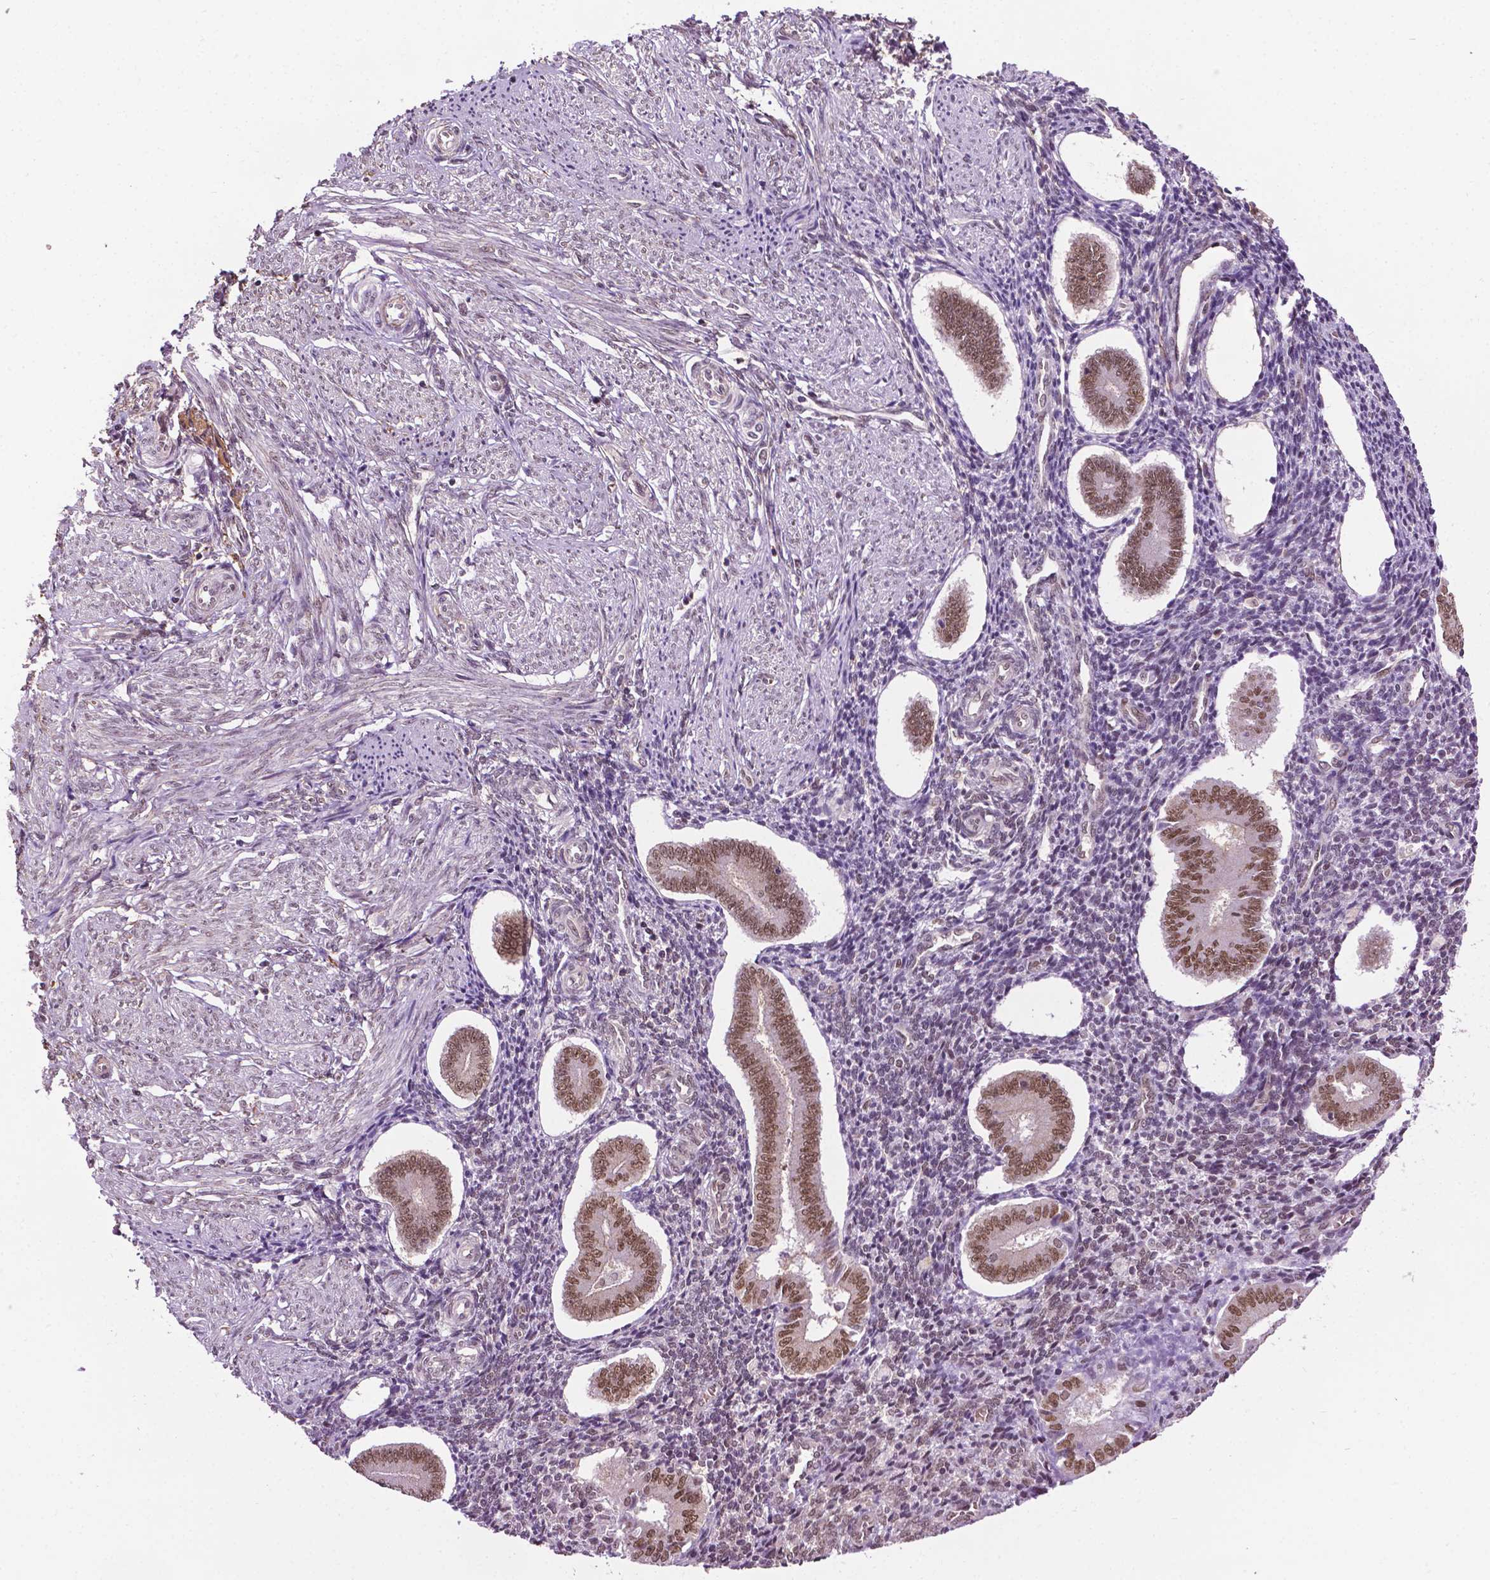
{"staining": {"intensity": "weak", "quantity": "<25%", "location": "nuclear"}, "tissue": "endometrium", "cell_type": "Cells in endometrial stroma", "image_type": "normal", "snomed": [{"axis": "morphology", "description": "Normal tissue, NOS"}, {"axis": "topography", "description": "Endometrium"}], "caption": "This is an immunohistochemistry (IHC) photomicrograph of benign endometrium. There is no expression in cells in endometrial stroma.", "gene": "UBQLN4", "patient": {"sex": "female", "age": 40}}